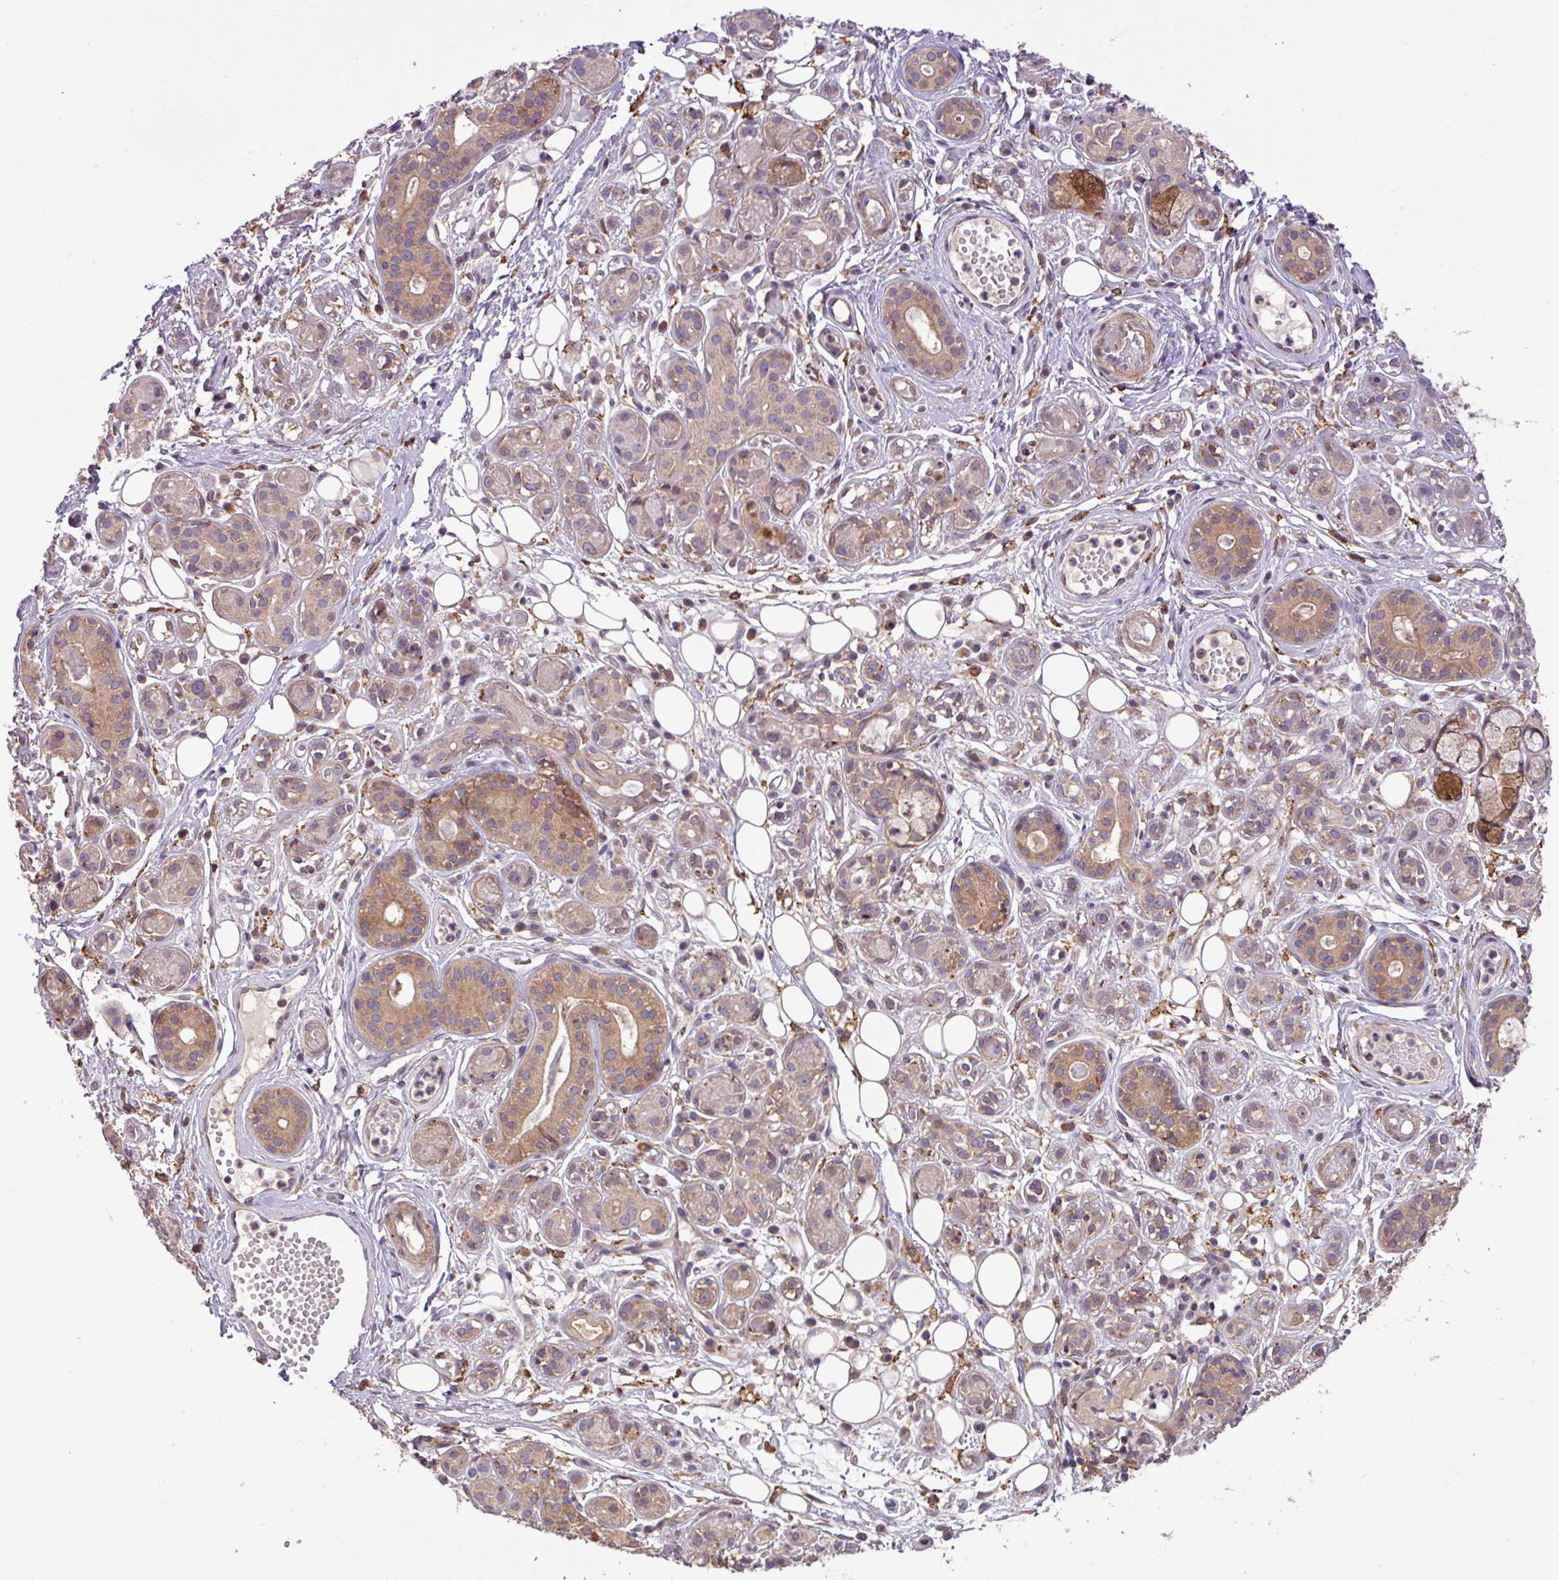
{"staining": {"intensity": "moderate", "quantity": "<25%", "location": "cytoplasmic/membranous"}, "tissue": "salivary gland", "cell_type": "Glandular cells", "image_type": "normal", "snomed": [{"axis": "morphology", "description": "Normal tissue, NOS"}, {"axis": "topography", "description": "Salivary gland"}], "caption": "Brown immunohistochemical staining in normal salivary gland shows moderate cytoplasmic/membranous positivity in about <25% of glandular cells. The staining is performed using DAB brown chromogen to label protein expression. The nuclei are counter-stained blue using hematoxylin.", "gene": "ARHGEF25", "patient": {"sex": "male", "age": 54}}